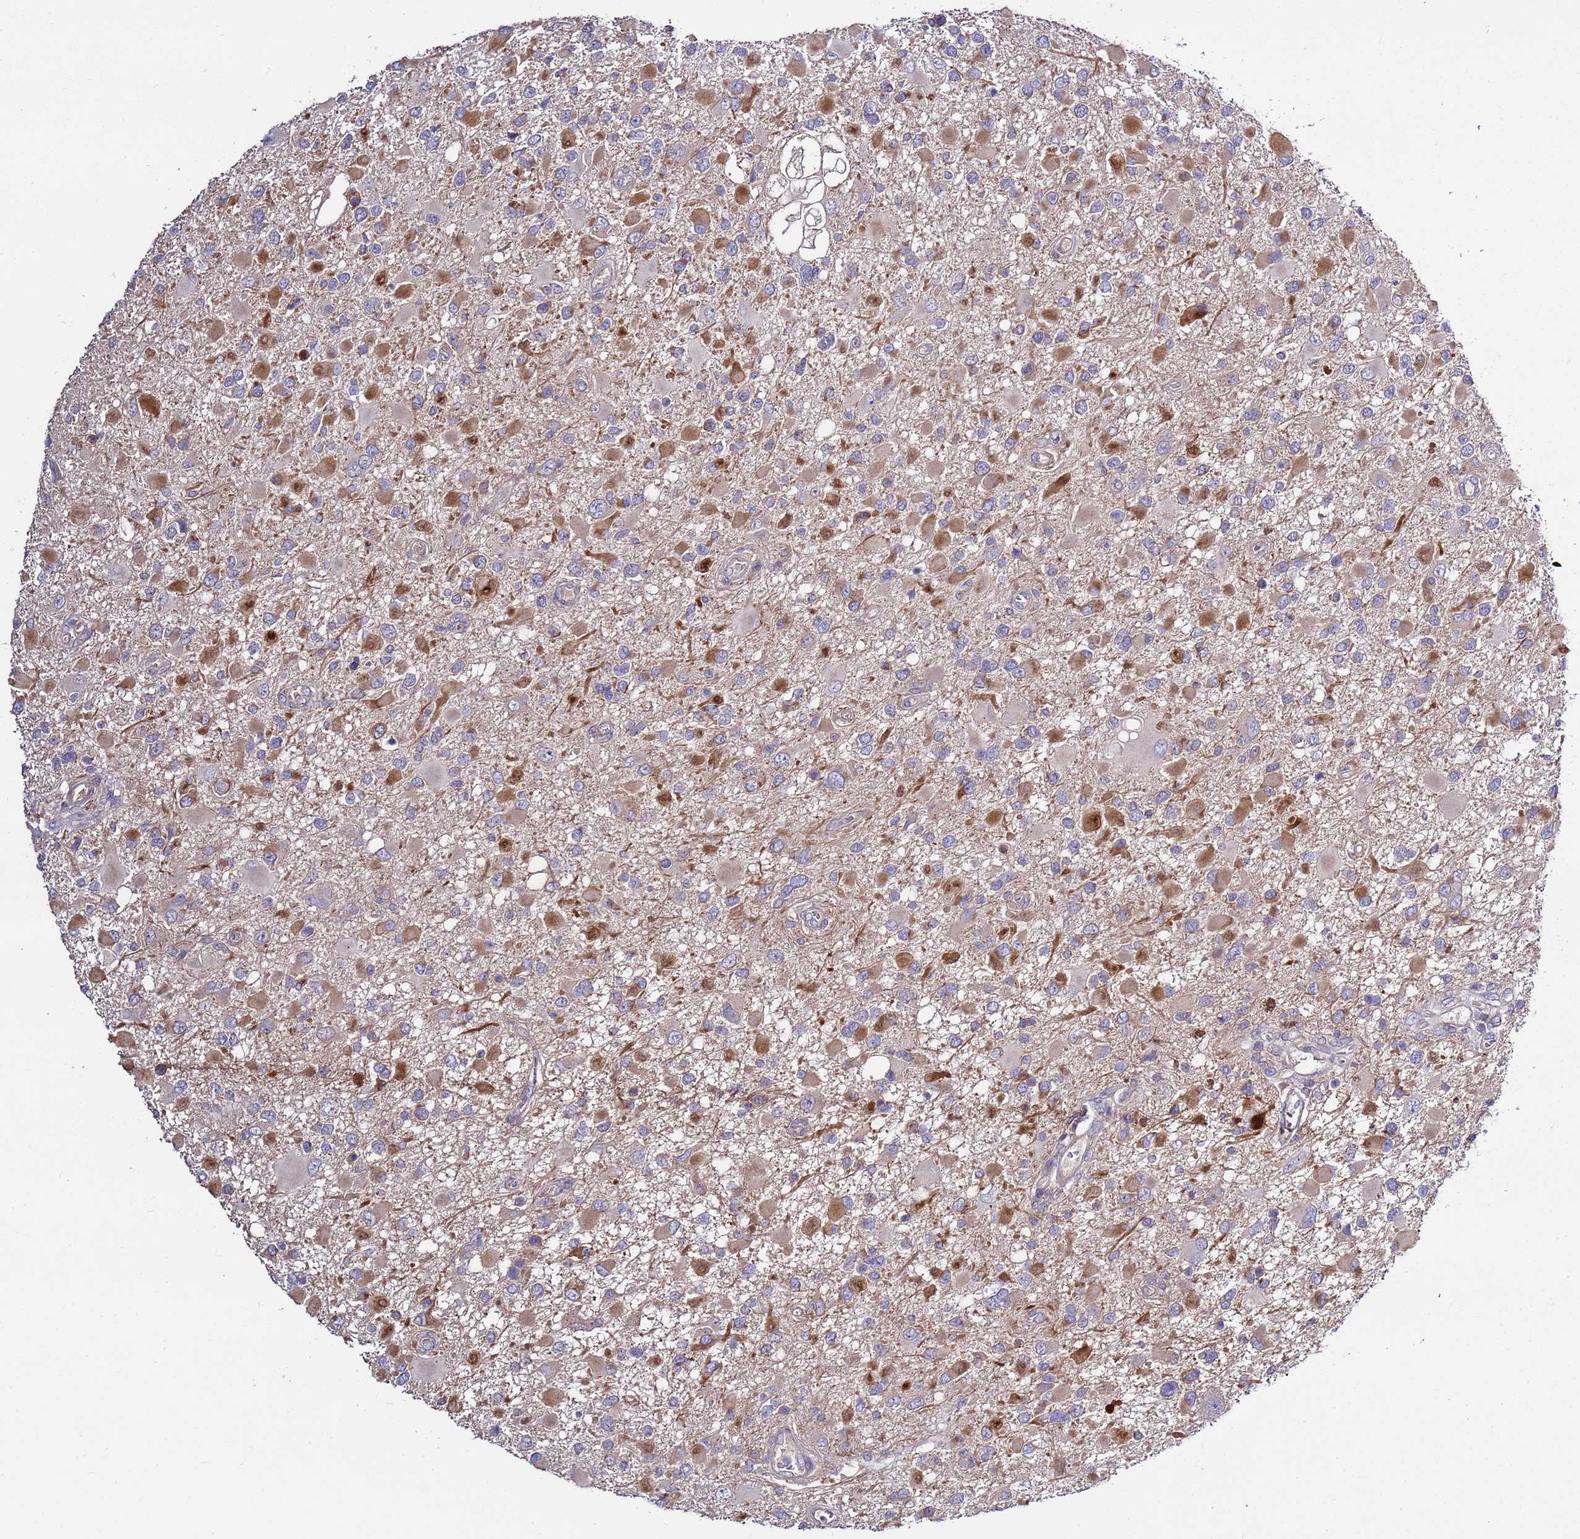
{"staining": {"intensity": "moderate", "quantity": "<25%", "location": "cytoplasmic/membranous"}, "tissue": "glioma", "cell_type": "Tumor cells", "image_type": "cancer", "snomed": [{"axis": "morphology", "description": "Glioma, malignant, High grade"}, {"axis": "topography", "description": "Brain"}], "caption": "Glioma stained for a protein (brown) exhibits moderate cytoplasmic/membranous positive positivity in approximately <25% of tumor cells.", "gene": "RABL2B", "patient": {"sex": "male", "age": 53}}